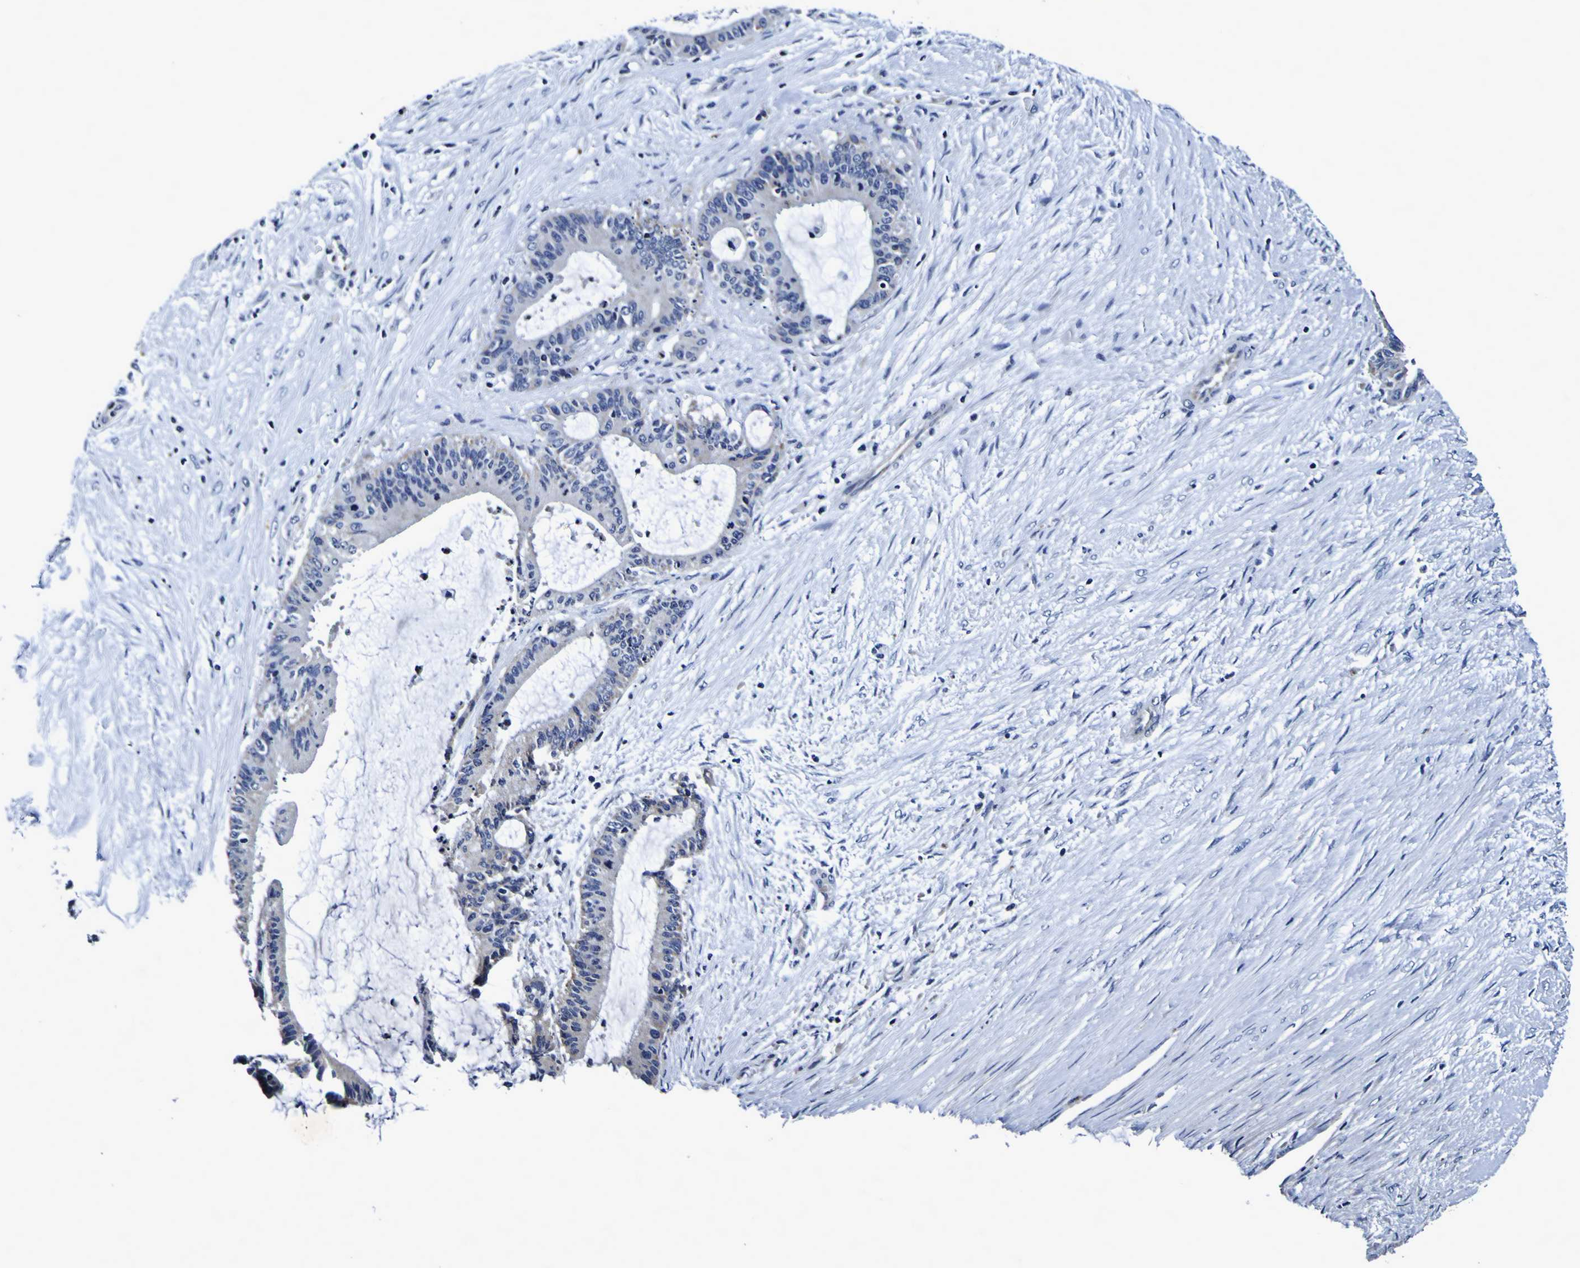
{"staining": {"intensity": "negative", "quantity": "none", "location": "none"}, "tissue": "liver cancer", "cell_type": "Tumor cells", "image_type": "cancer", "snomed": [{"axis": "morphology", "description": "Cholangiocarcinoma"}, {"axis": "topography", "description": "Liver"}], "caption": "Tumor cells show no significant staining in liver cholangiocarcinoma.", "gene": "PANK4", "patient": {"sex": "female", "age": 73}}